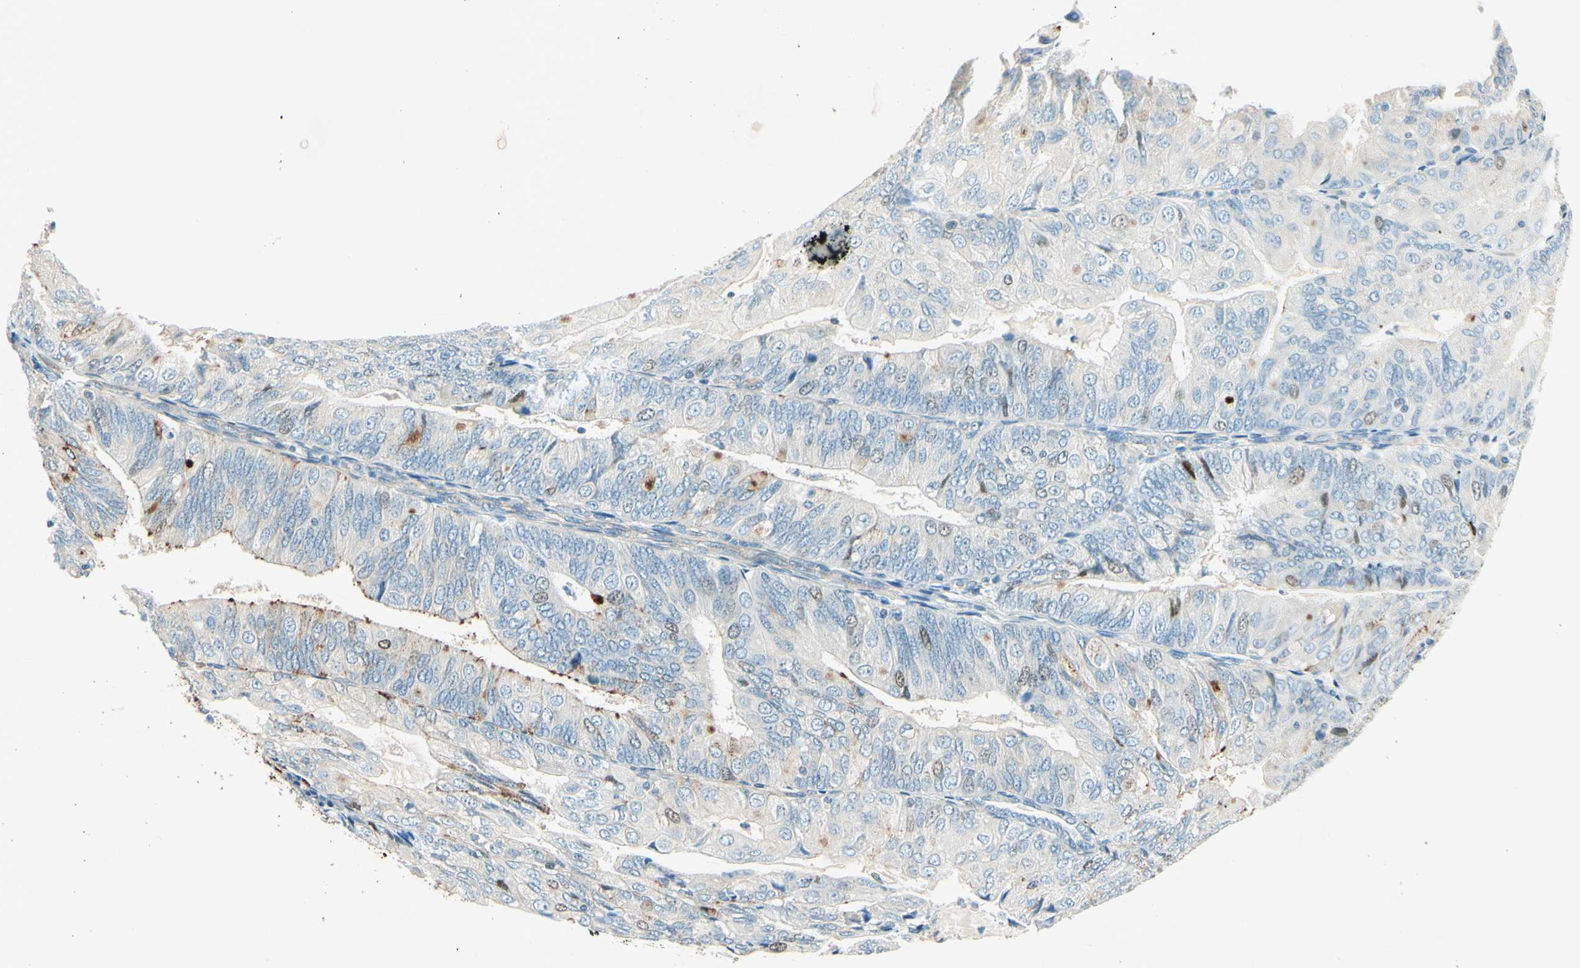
{"staining": {"intensity": "negative", "quantity": "none", "location": "none"}, "tissue": "endometrial cancer", "cell_type": "Tumor cells", "image_type": "cancer", "snomed": [{"axis": "morphology", "description": "Adenocarcinoma, NOS"}, {"axis": "topography", "description": "Endometrium"}], "caption": "Endometrial cancer was stained to show a protein in brown. There is no significant staining in tumor cells.", "gene": "TAOK2", "patient": {"sex": "female", "age": 81}}